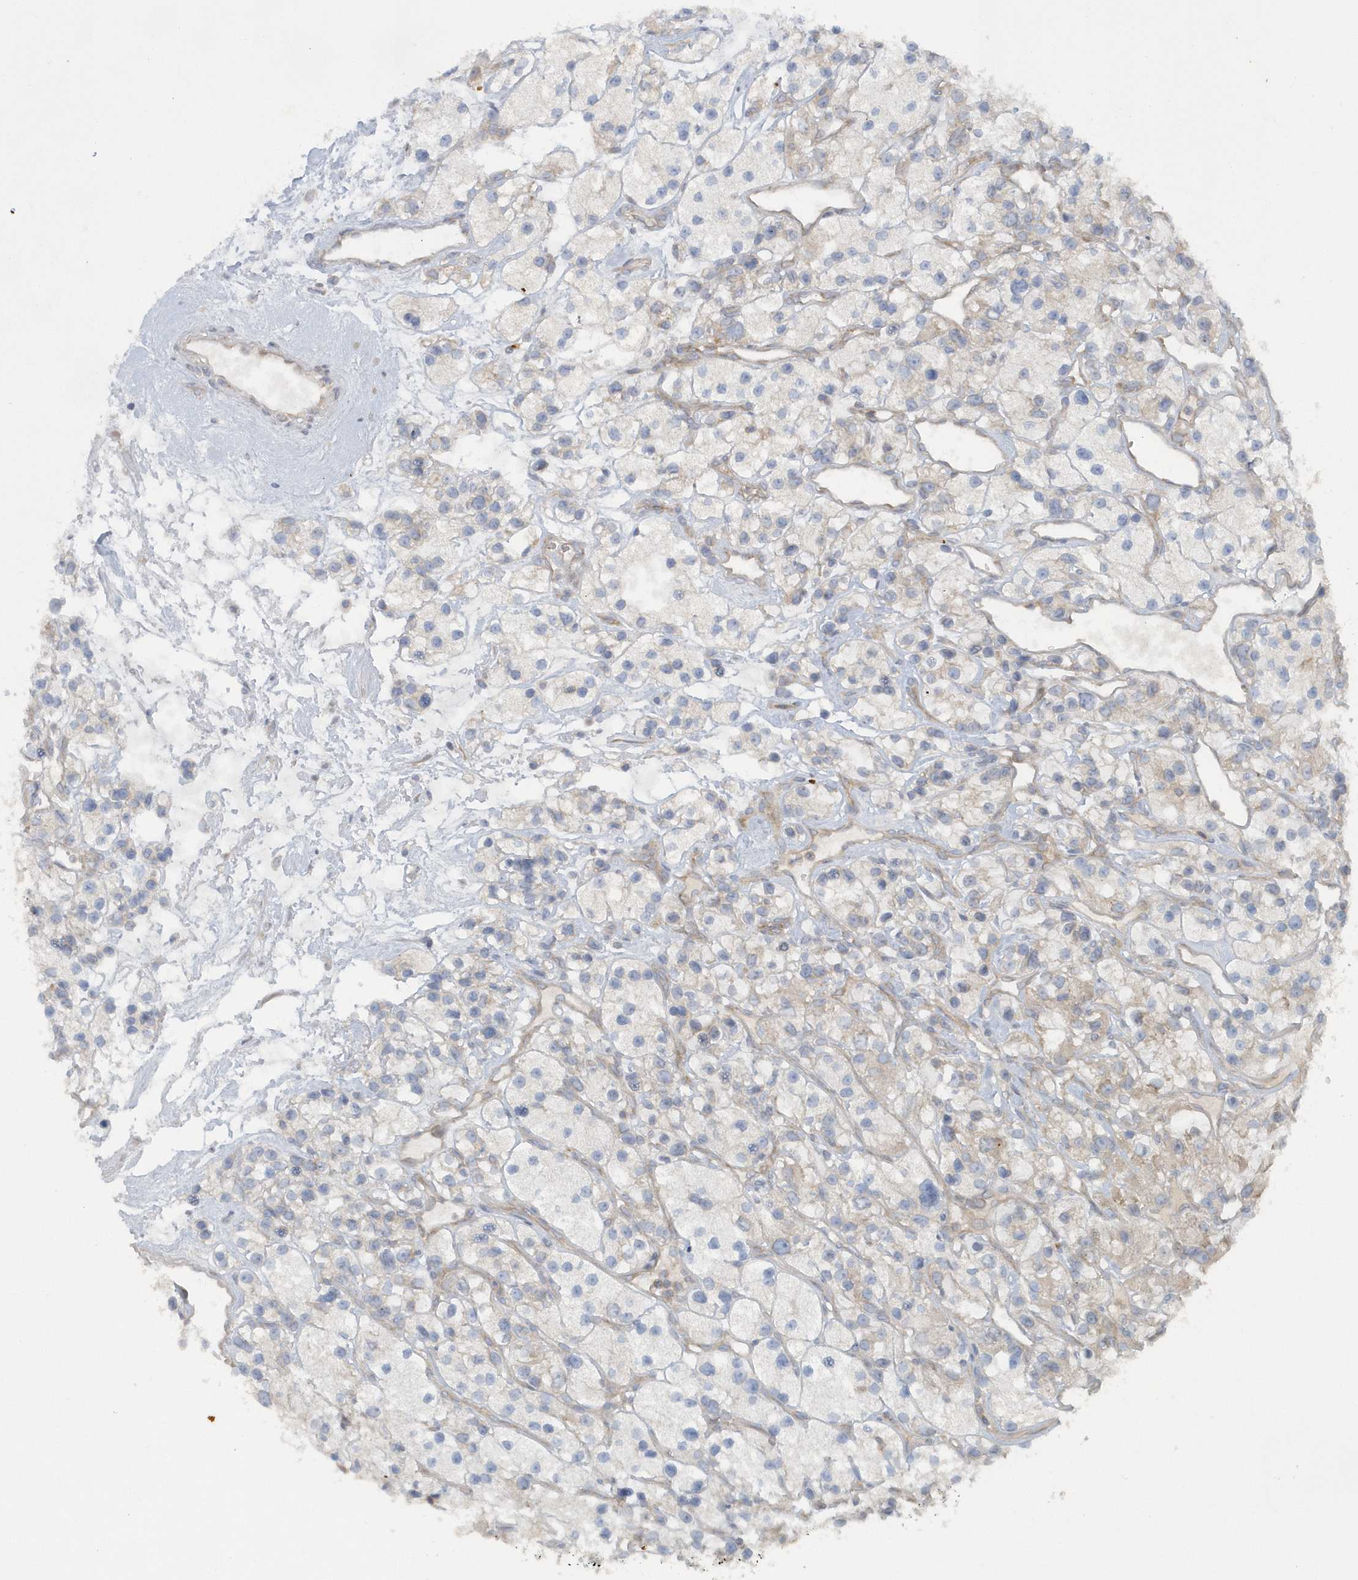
{"staining": {"intensity": "negative", "quantity": "none", "location": "none"}, "tissue": "renal cancer", "cell_type": "Tumor cells", "image_type": "cancer", "snomed": [{"axis": "morphology", "description": "Adenocarcinoma, NOS"}, {"axis": "topography", "description": "Kidney"}], "caption": "The immunohistochemistry (IHC) photomicrograph has no significant staining in tumor cells of renal adenocarcinoma tissue.", "gene": "CNOT10", "patient": {"sex": "female", "age": 57}}